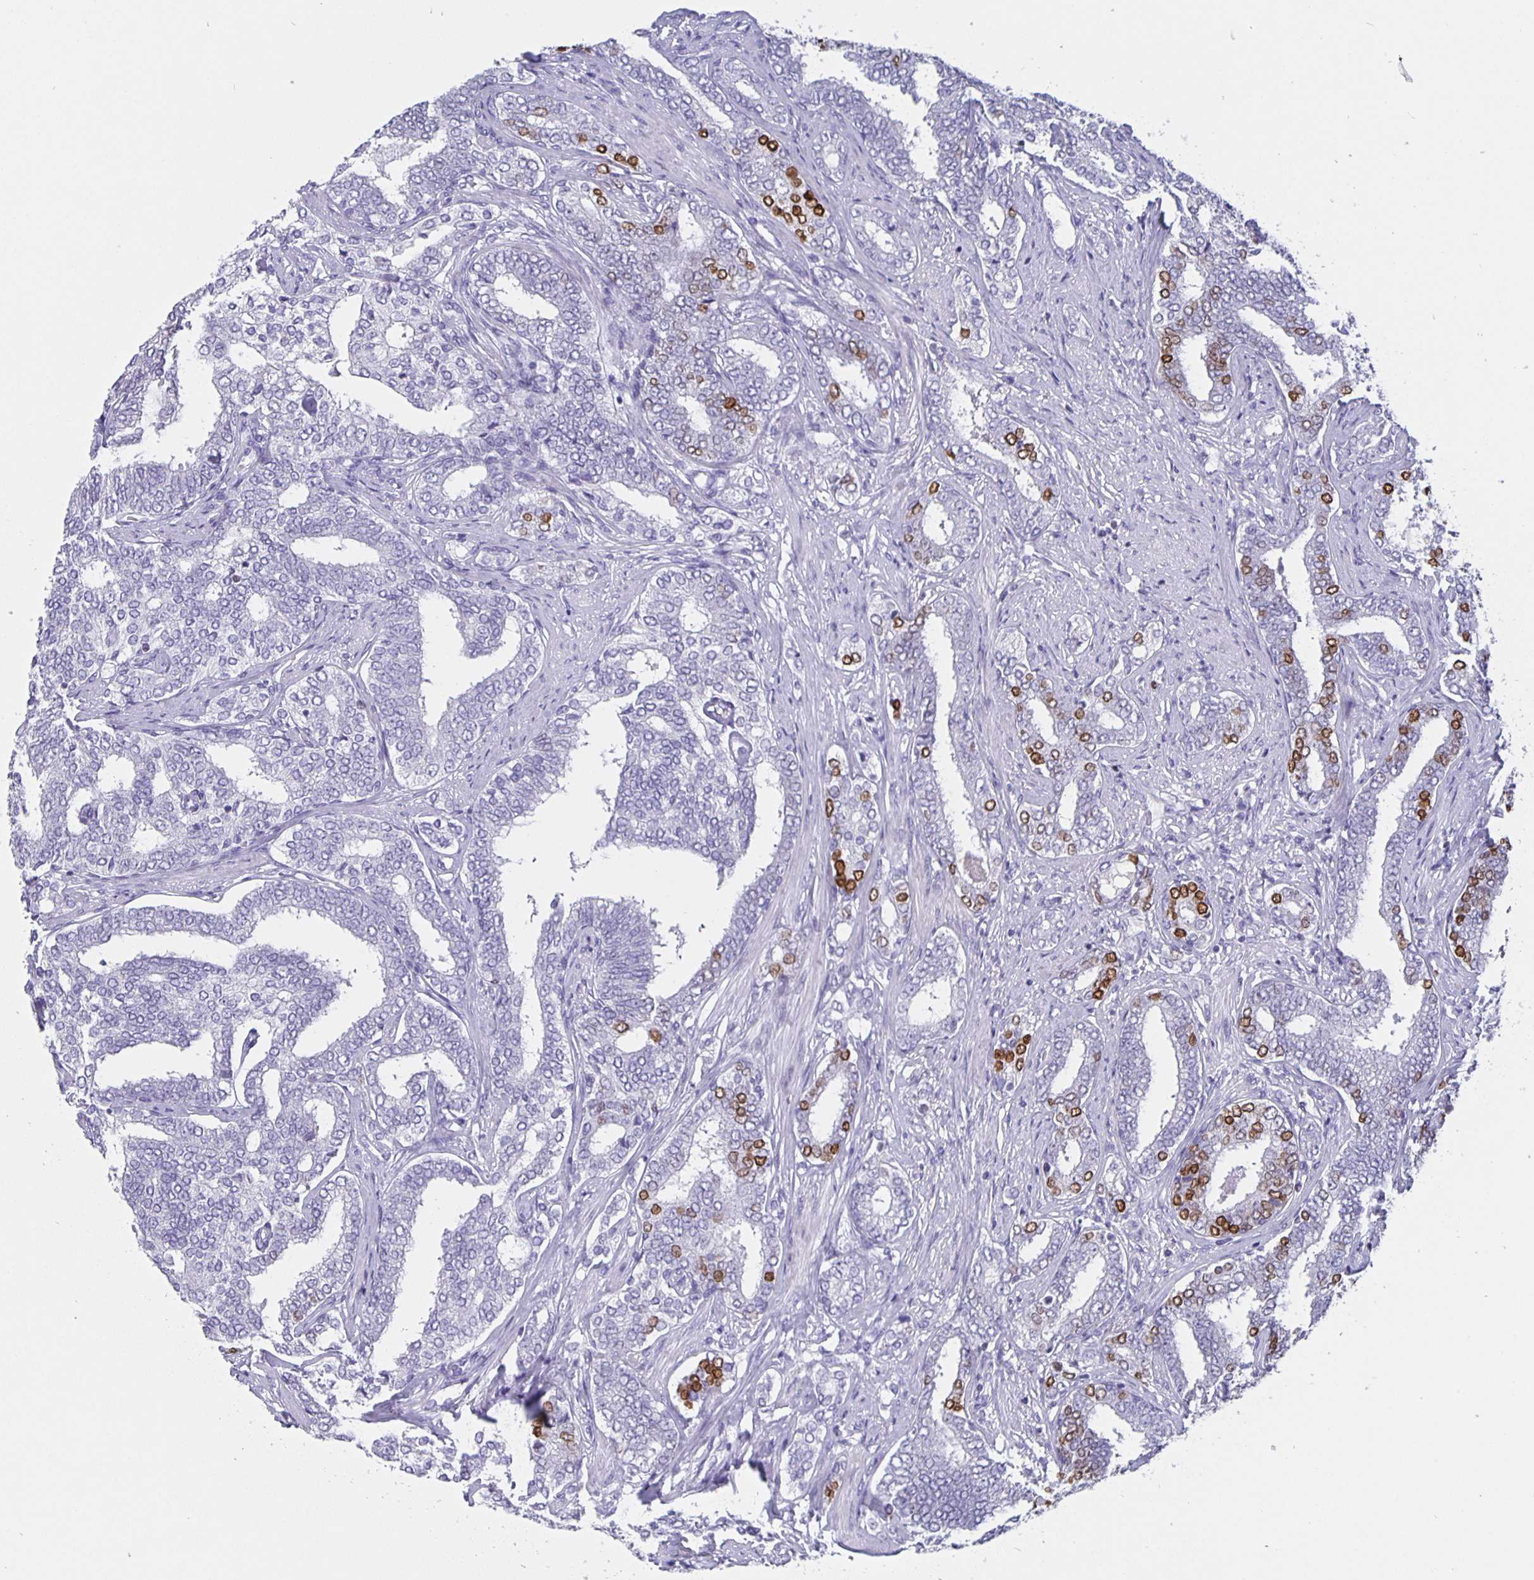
{"staining": {"intensity": "moderate", "quantity": "<25%", "location": "nuclear"}, "tissue": "prostate cancer", "cell_type": "Tumor cells", "image_type": "cancer", "snomed": [{"axis": "morphology", "description": "Adenocarcinoma, High grade"}, {"axis": "topography", "description": "Prostate"}], "caption": "A brown stain labels moderate nuclear staining of a protein in human prostate cancer (adenocarcinoma (high-grade)) tumor cells. (IHC, brightfield microscopy, high magnification).", "gene": "SATB2", "patient": {"sex": "male", "age": 72}}